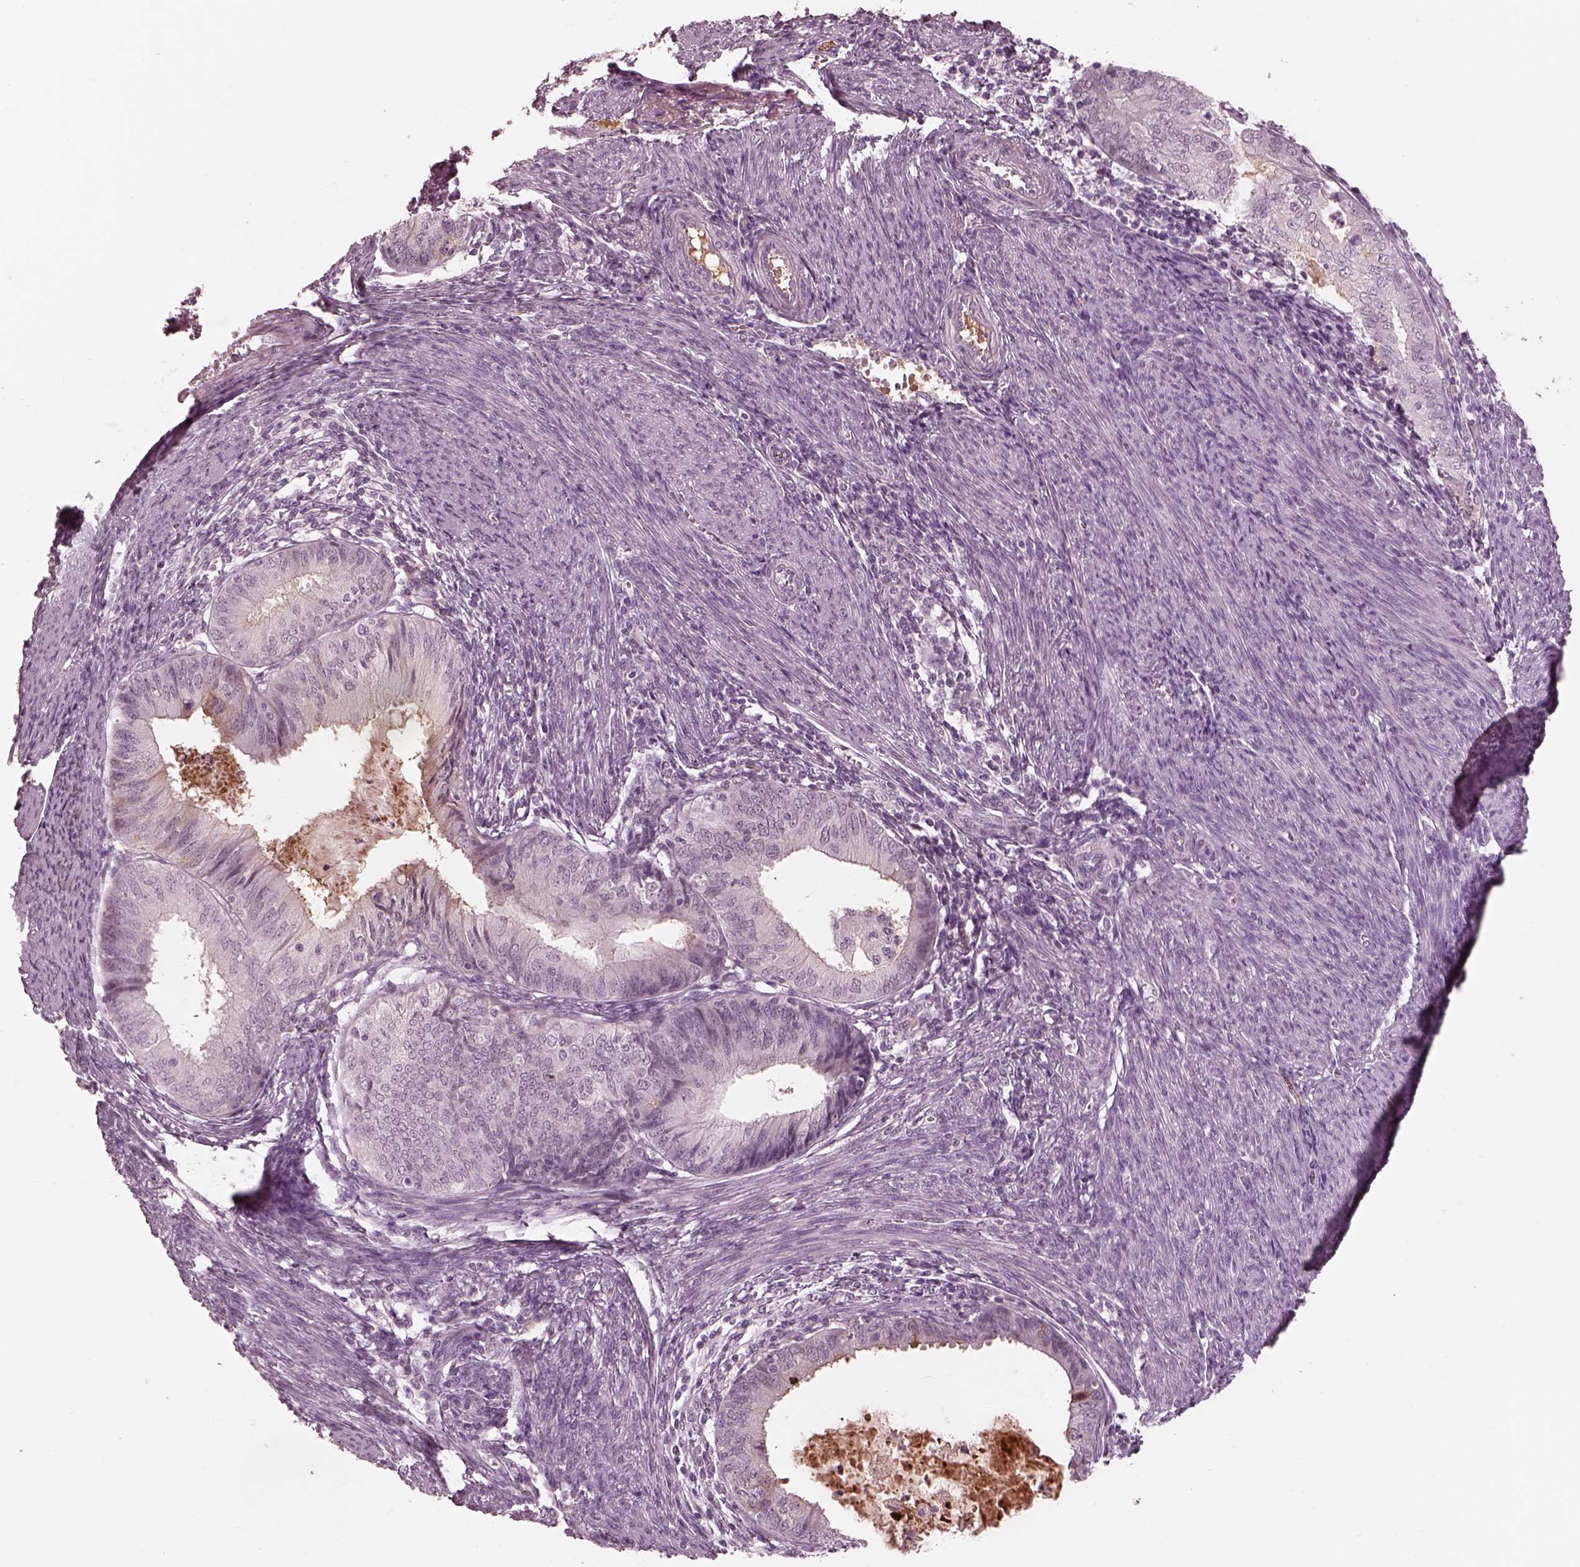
{"staining": {"intensity": "negative", "quantity": "none", "location": "none"}, "tissue": "endometrial cancer", "cell_type": "Tumor cells", "image_type": "cancer", "snomed": [{"axis": "morphology", "description": "Adenocarcinoma, NOS"}, {"axis": "topography", "description": "Endometrium"}], "caption": "IHC of adenocarcinoma (endometrial) displays no staining in tumor cells. Brightfield microscopy of IHC stained with DAB (brown) and hematoxylin (blue), captured at high magnification.", "gene": "KCNA2", "patient": {"sex": "female", "age": 57}}